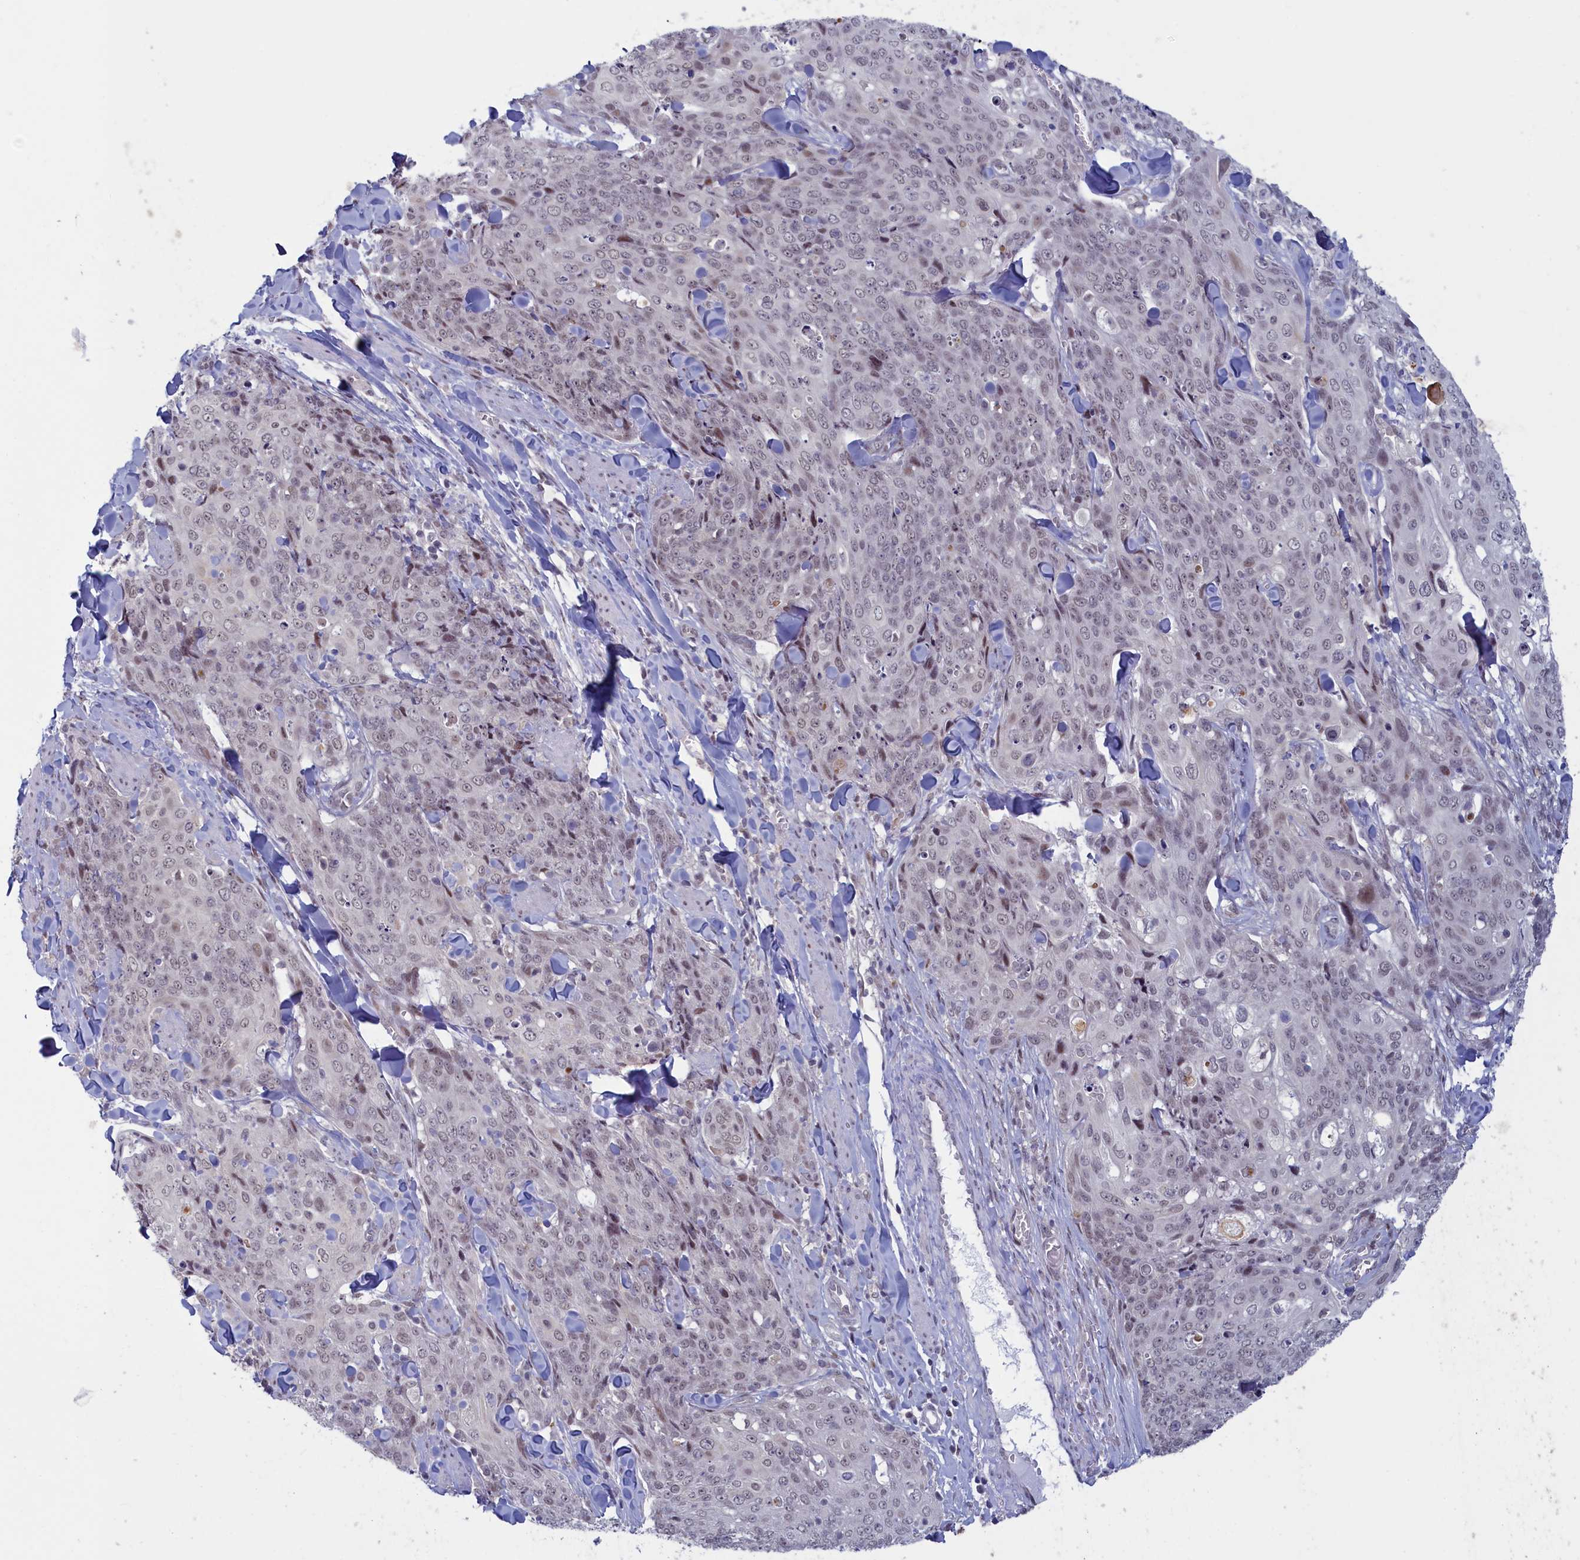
{"staining": {"intensity": "moderate", "quantity": "<25%", "location": "nuclear"}, "tissue": "skin cancer", "cell_type": "Tumor cells", "image_type": "cancer", "snomed": [{"axis": "morphology", "description": "Squamous cell carcinoma, NOS"}, {"axis": "topography", "description": "Skin"}, {"axis": "topography", "description": "Vulva"}], "caption": "Immunohistochemical staining of human squamous cell carcinoma (skin) reveals low levels of moderate nuclear protein staining in about <25% of tumor cells.", "gene": "ATF7IP2", "patient": {"sex": "female", "age": 85}}